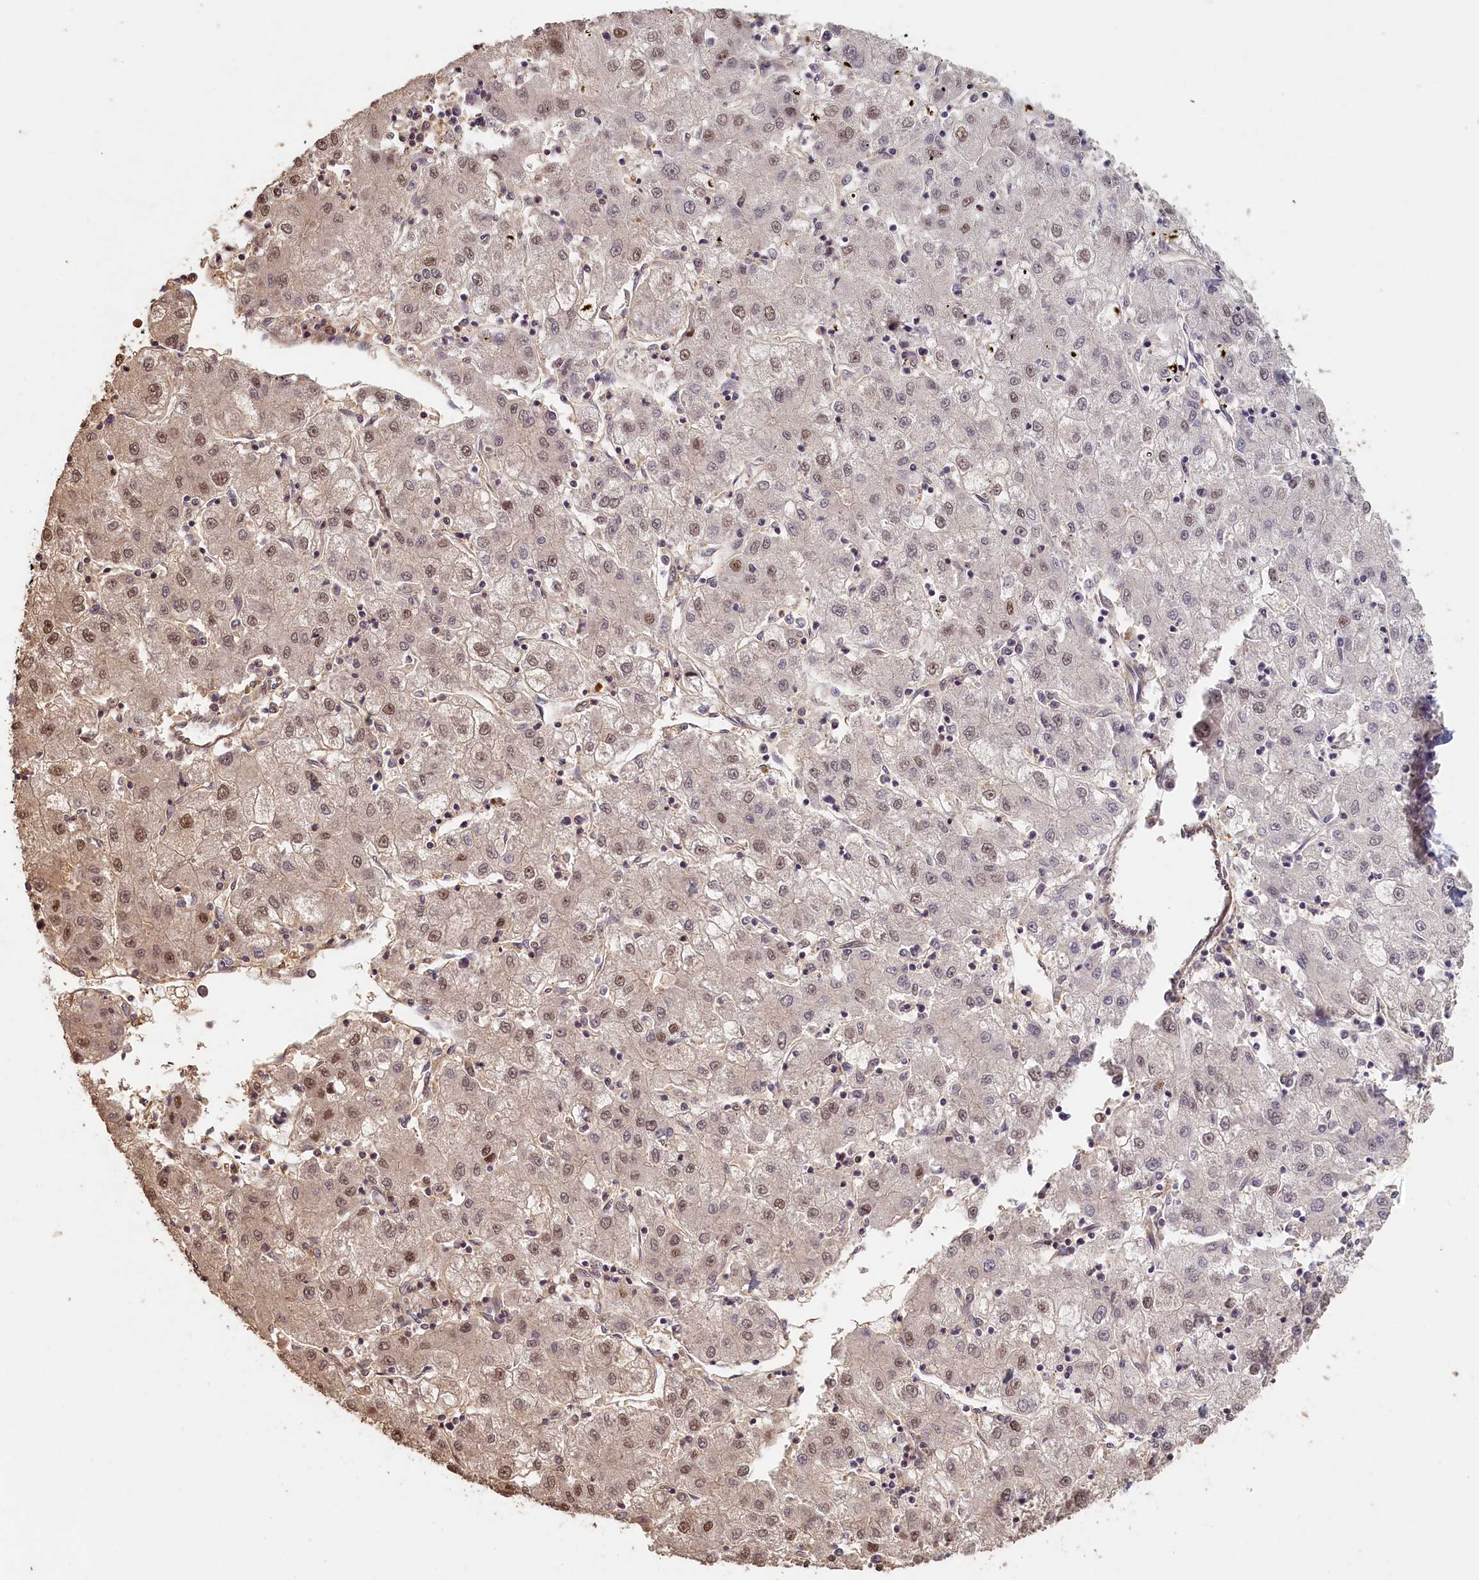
{"staining": {"intensity": "moderate", "quantity": "<25%", "location": "nuclear"}, "tissue": "liver cancer", "cell_type": "Tumor cells", "image_type": "cancer", "snomed": [{"axis": "morphology", "description": "Carcinoma, Hepatocellular, NOS"}, {"axis": "topography", "description": "Liver"}], "caption": "Liver hepatocellular carcinoma tissue shows moderate nuclear staining in approximately <25% of tumor cells The protein is stained brown, and the nuclei are stained in blue (DAB (3,3'-diaminobenzidine) IHC with brightfield microscopy, high magnification).", "gene": "MADD", "patient": {"sex": "male", "age": 72}}